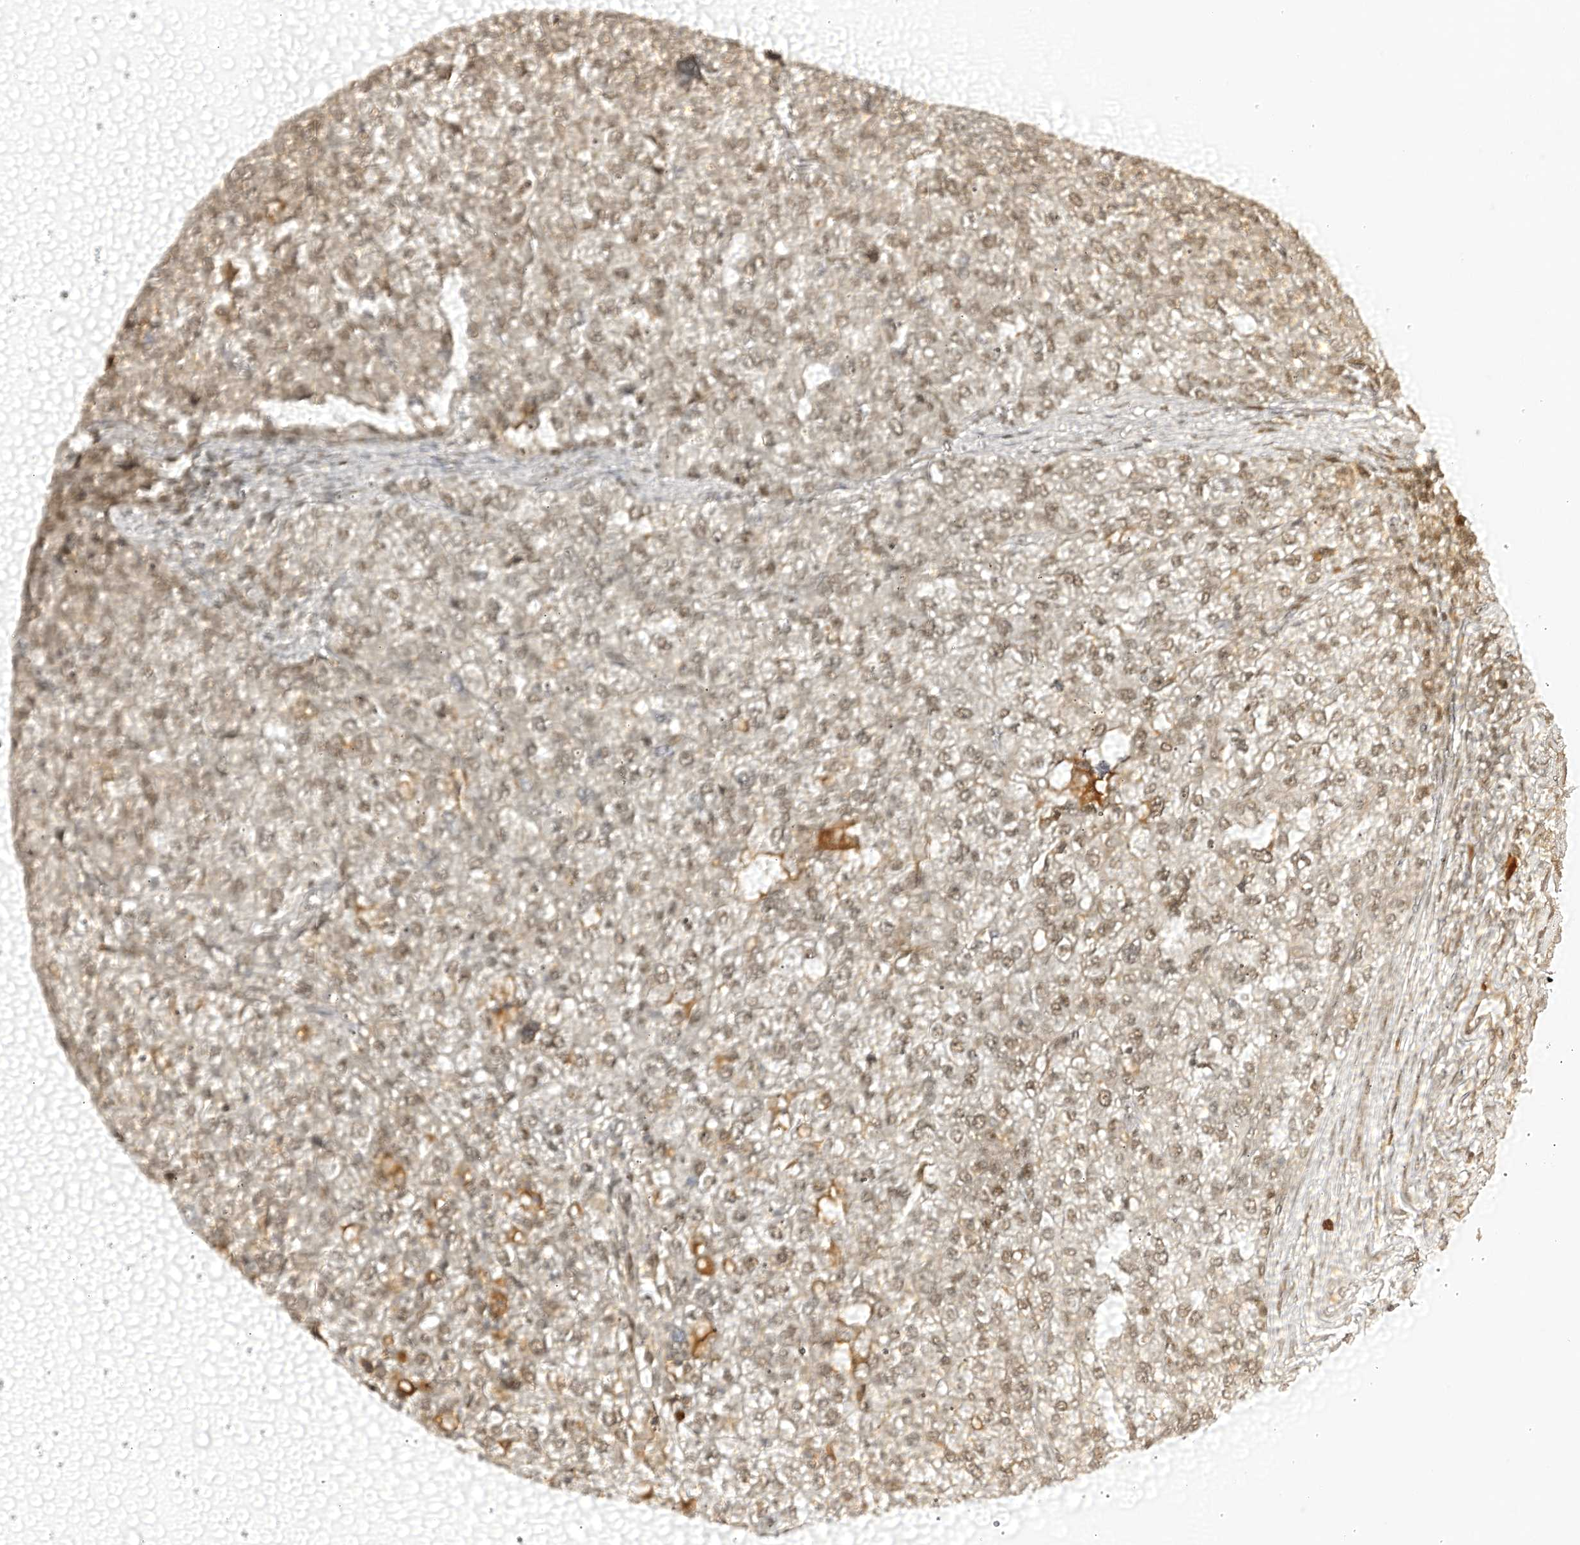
{"staining": {"intensity": "weak", "quantity": ">75%", "location": "nuclear"}, "tissue": "renal cancer", "cell_type": "Tumor cells", "image_type": "cancer", "snomed": [{"axis": "morphology", "description": "Adenocarcinoma, NOS"}, {"axis": "topography", "description": "Kidney"}], "caption": "Protein analysis of renal cancer (adenocarcinoma) tissue shows weak nuclear staining in about >75% of tumor cells. (DAB (3,3'-diaminobenzidine) IHC, brown staining for protein, blue staining for nuclei).", "gene": "TRAPPC4", "patient": {"sex": "female", "age": 54}}